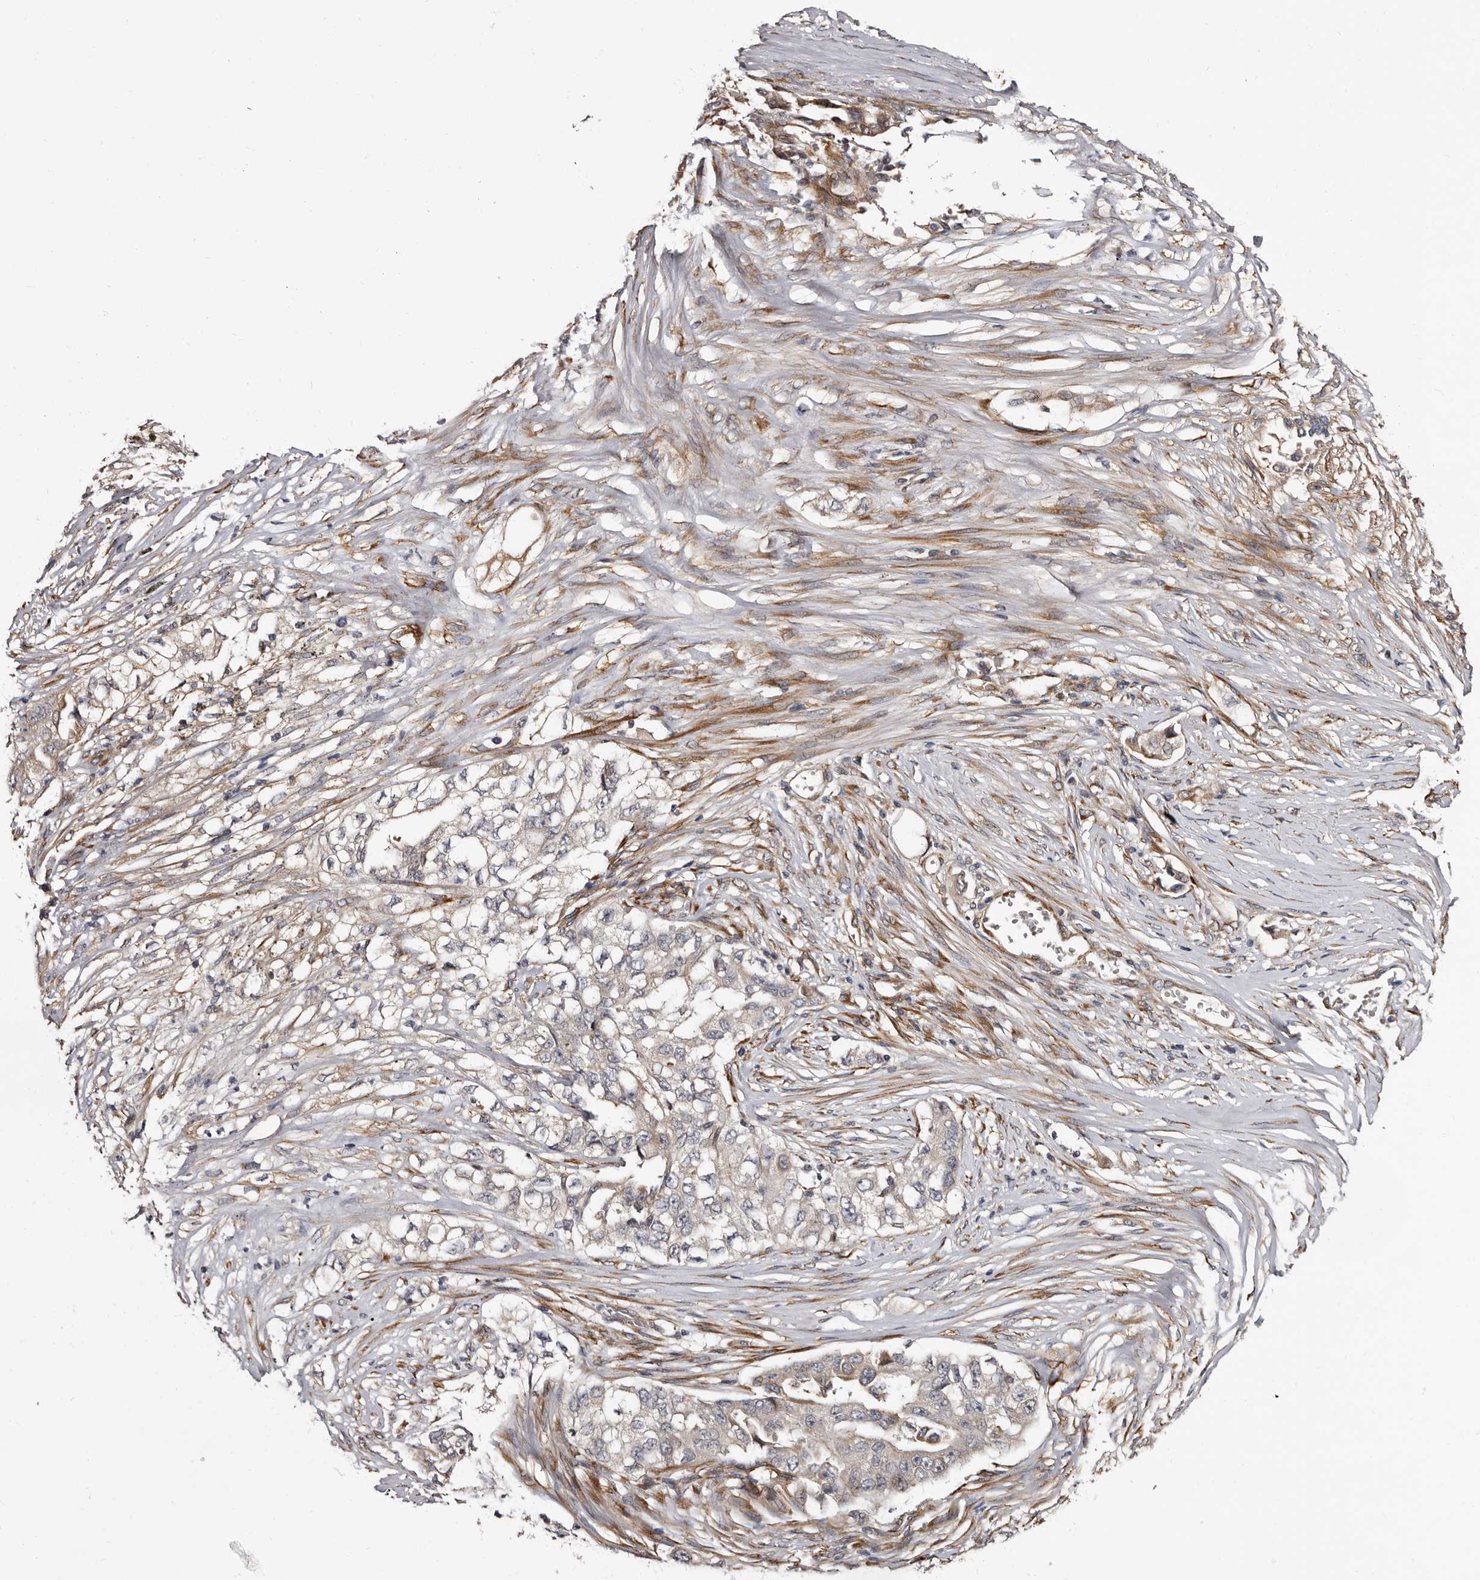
{"staining": {"intensity": "weak", "quantity": "25%-75%", "location": "cytoplasmic/membranous"}, "tissue": "lung cancer", "cell_type": "Tumor cells", "image_type": "cancer", "snomed": [{"axis": "morphology", "description": "Adenocarcinoma, NOS"}, {"axis": "topography", "description": "Lung"}], "caption": "Immunohistochemistry micrograph of neoplastic tissue: human adenocarcinoma (lung) stained using immunohistochemistry reveals low levels of weak protein expression localized specifically in the cytoplasmic/membranous of tumor cells, appearing as a cytoplasmic/membranous brown color.", "gene": "TBC1D22B", "patient": {"sex": "female", "age": 51}}